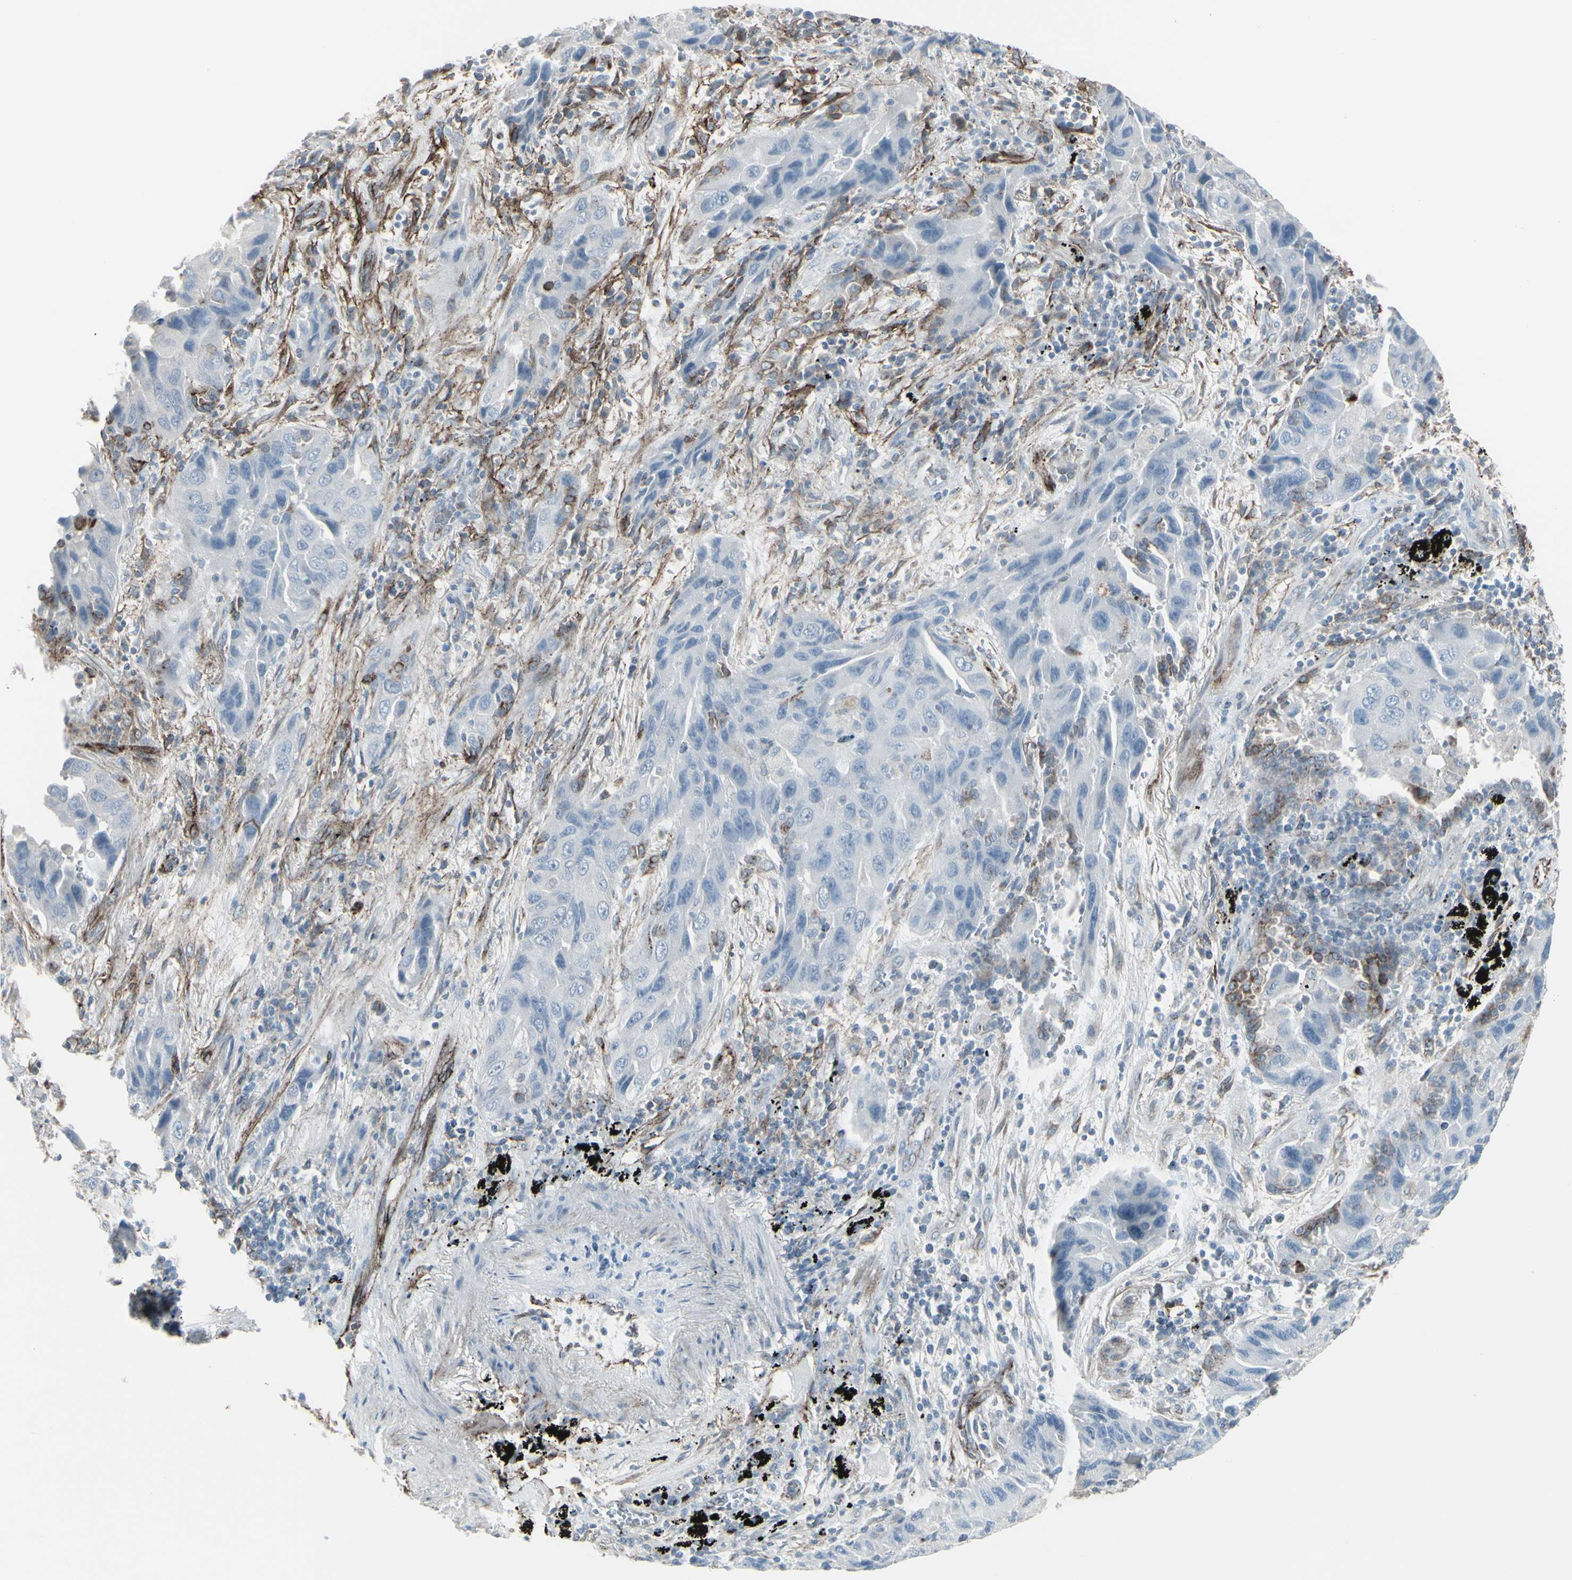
{"staining": {"intensity": "negative", "quantity": "none", "location": "none"}, "tissue": "lung cancer", "cell_type": "Tumor cells", "image_type": "cancer", "snomed": [{"axis": "morphology", "description": "Adenocarcinoma, NOS"}, {"axis": "topography", "description": "Lung"}], "caption": "Tumor cells are negative for protein expression in human lung cancer.", "gene": "GJA1", "patient": {"sex": "female", "age": 65}}